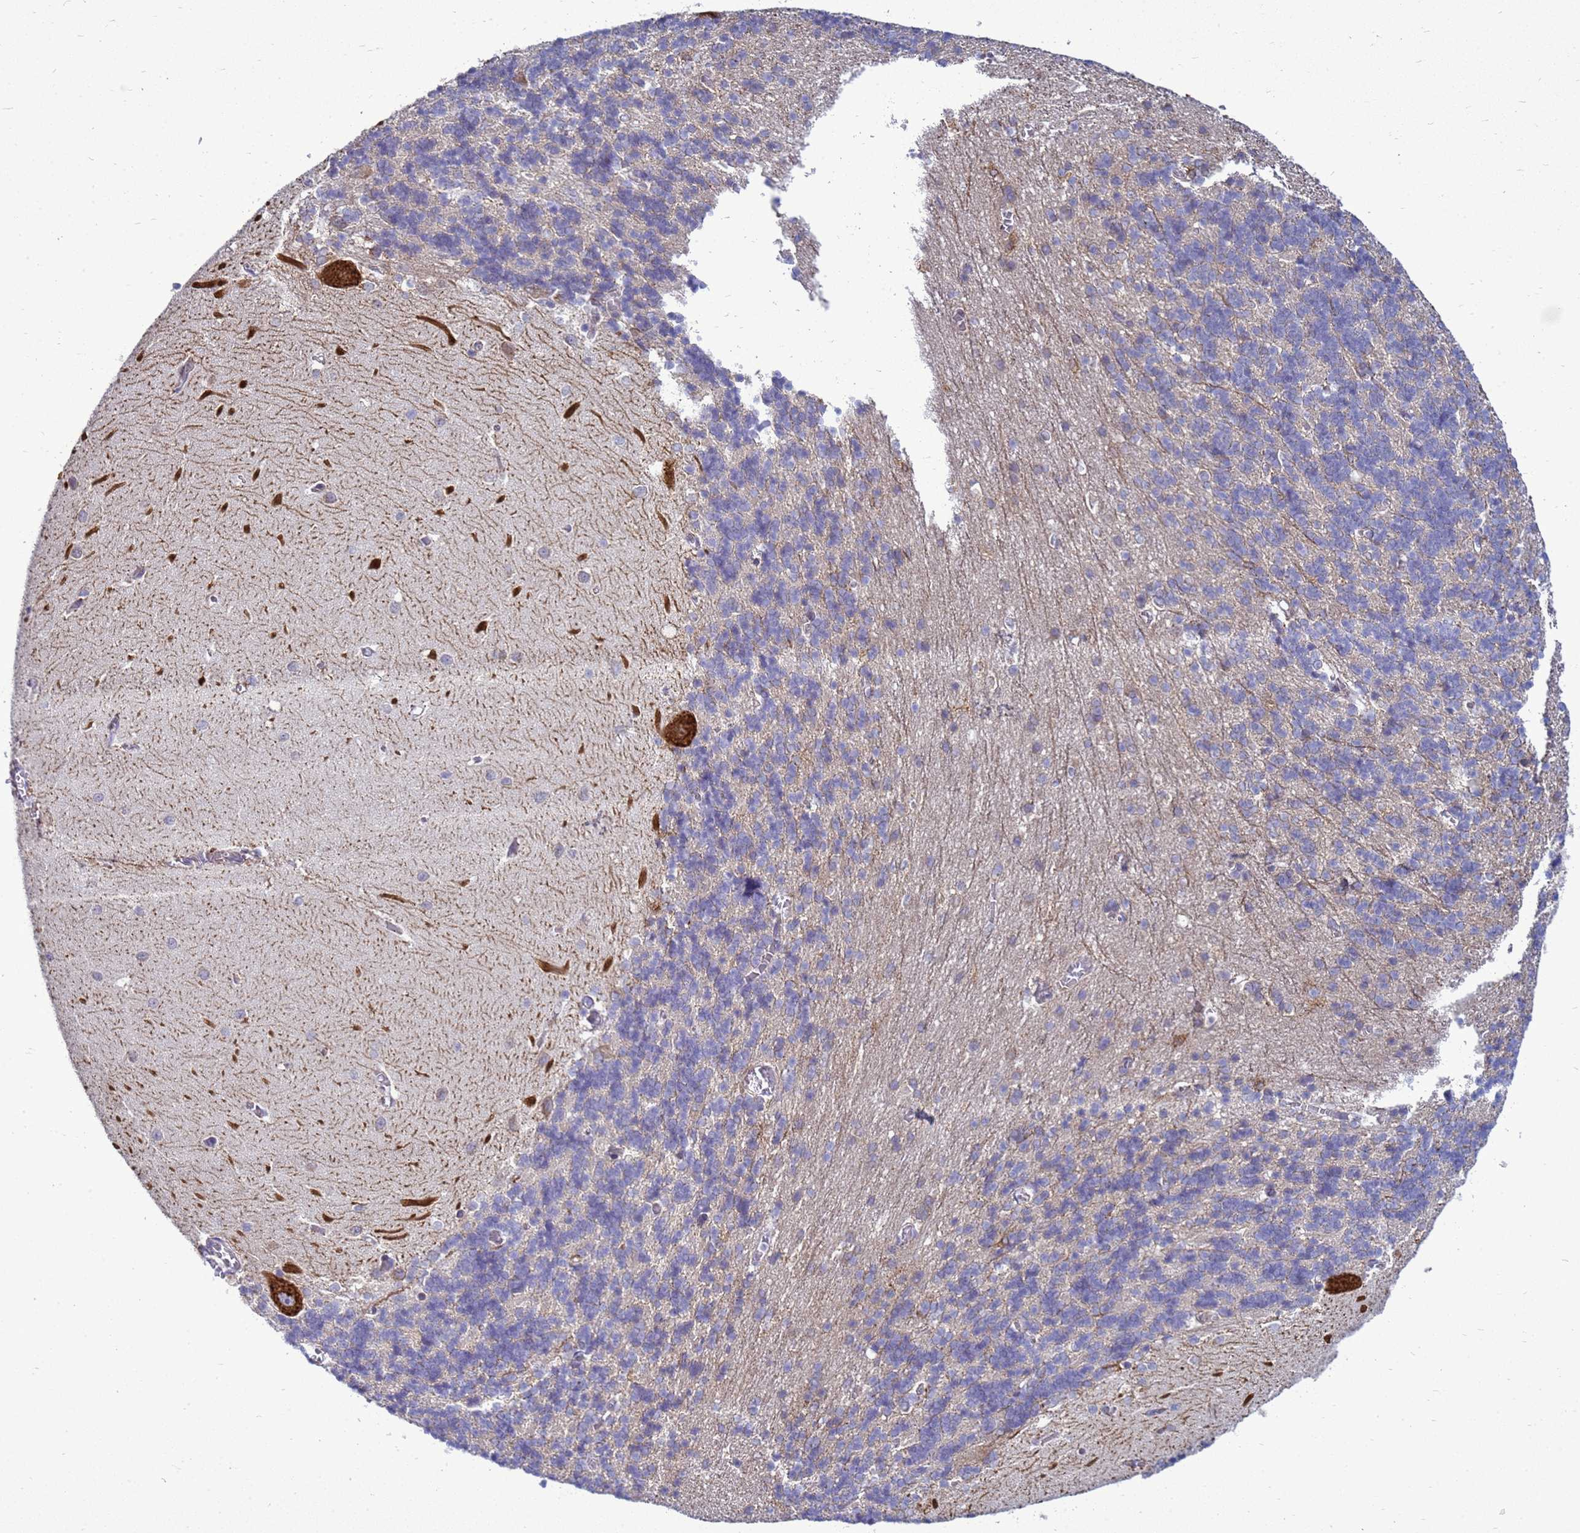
{"staining": {"intensity": "negative", "quantity": "none", "location": "none"}, "tissue": "cerebellum", "cell_type": "Cells in granular layer", "image_type": "normal", "snomed": [{"axis": "morphology", "description": "Normal tissue, NOS"}, {"axis": "topography", "description": "Cerebellum"}], "caption": "Micrograph shows no protein expression in cells in granular layer of unremarkable cerebellum.", "gene": "MON1B", "patient": {"sex": "male", "age": 37}}